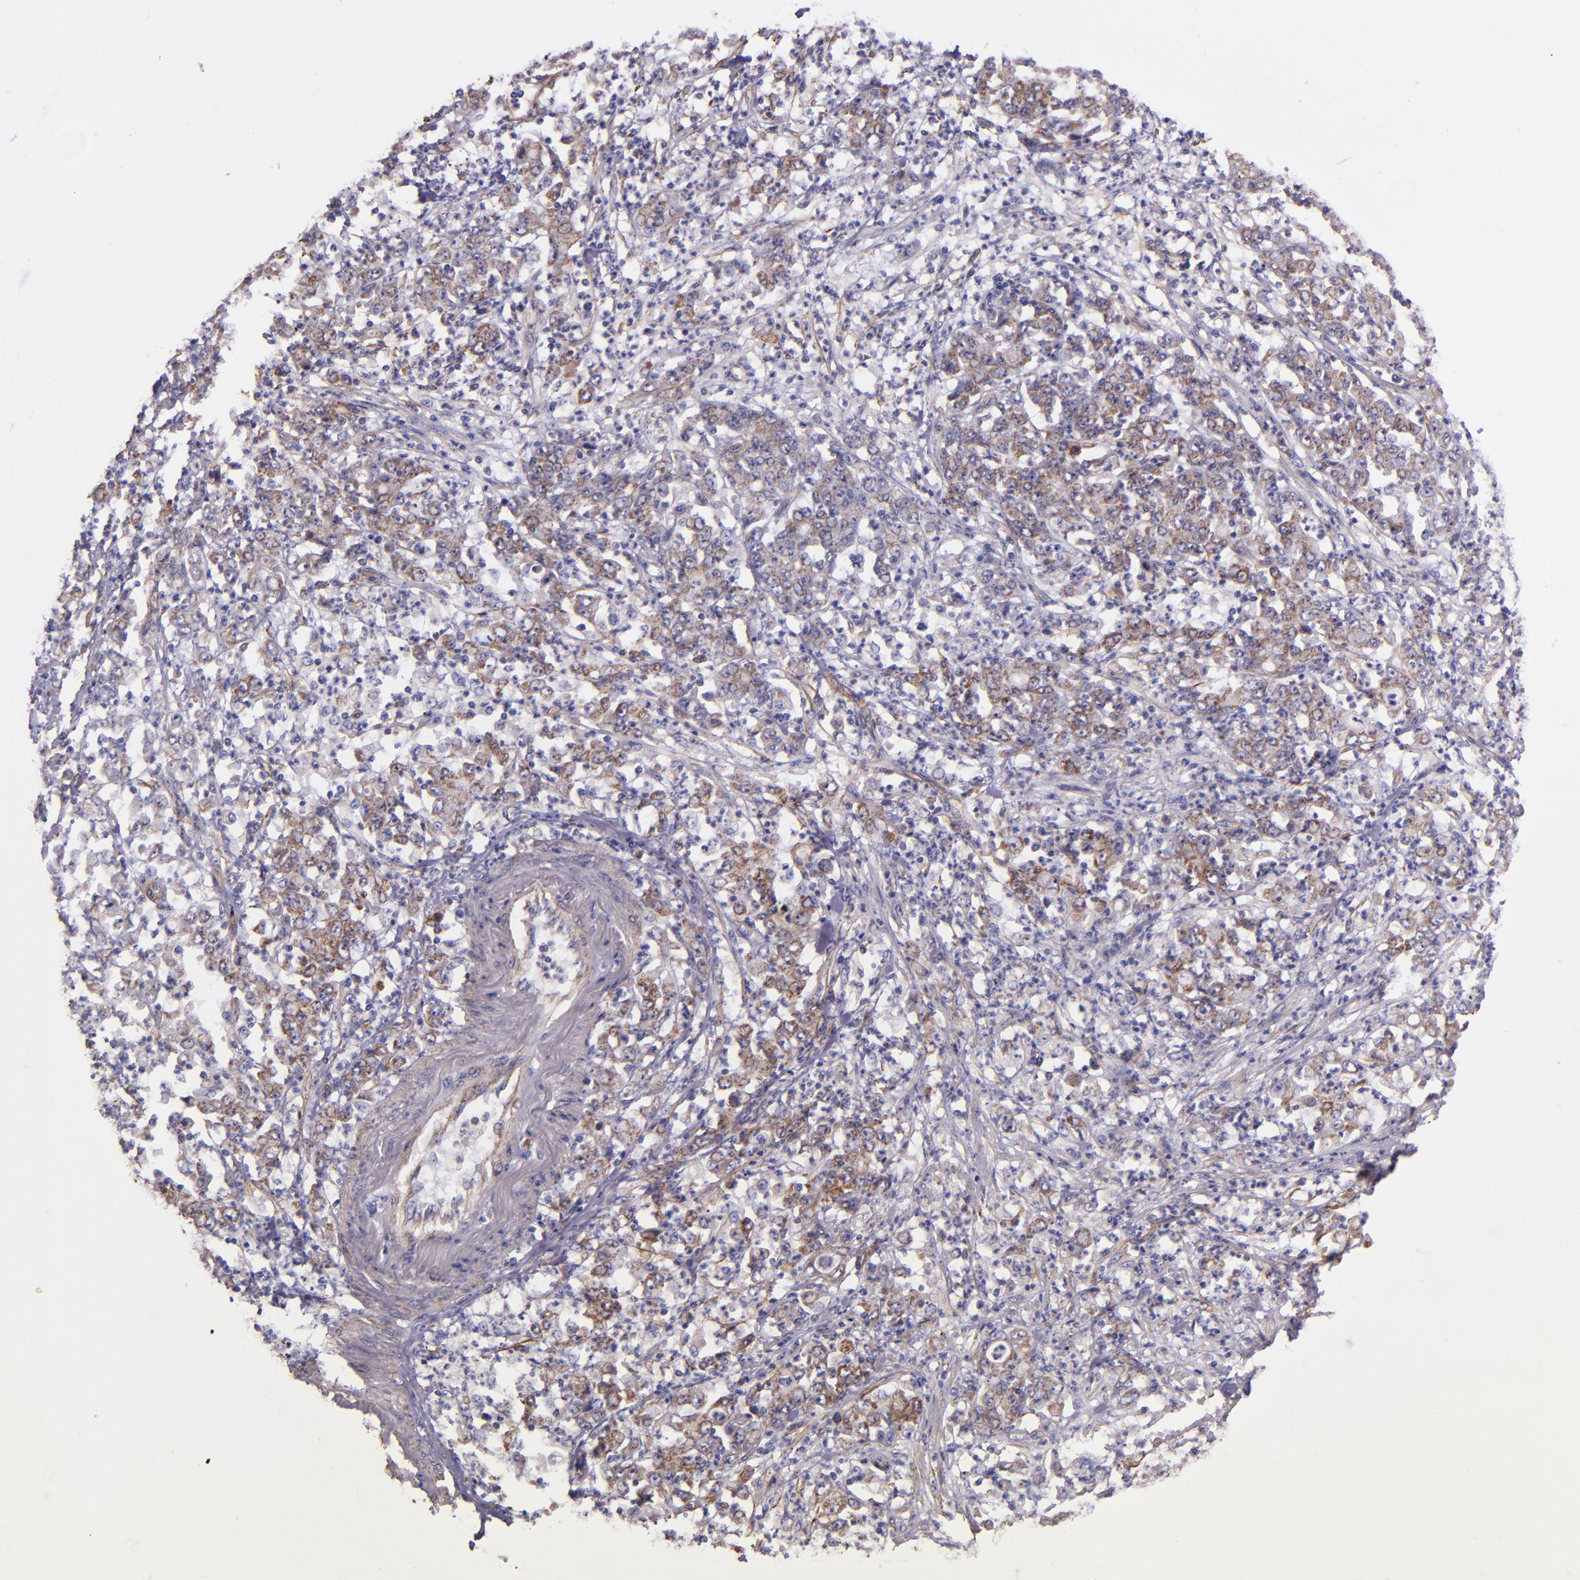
{"staining": {"intensity": "weak", "quantity": "25%-75%", "location": "cytoplasmic/membranous"}, "tissue": "stomach cancer", "cell_type": "Tumor cells", "image_type": "cancer", "snomed": [{"axis": "morphology", "description": "Adenocarcinoma, NOS"}, {"axis": "topography", "description": "Stomach, lower"}], "caption": "IHC photomicrograph of neoplastic tissue: human stomach adenocarcinoma stained using IHC exhibits low levels of weak protein expression localized specifically in the cytoplasmic/membranous of tumor cells, appearing as a cytoplasmic/membranous brown color.", "gene": "IDH3G", "patient": {"sex": "female", "age": 71}}